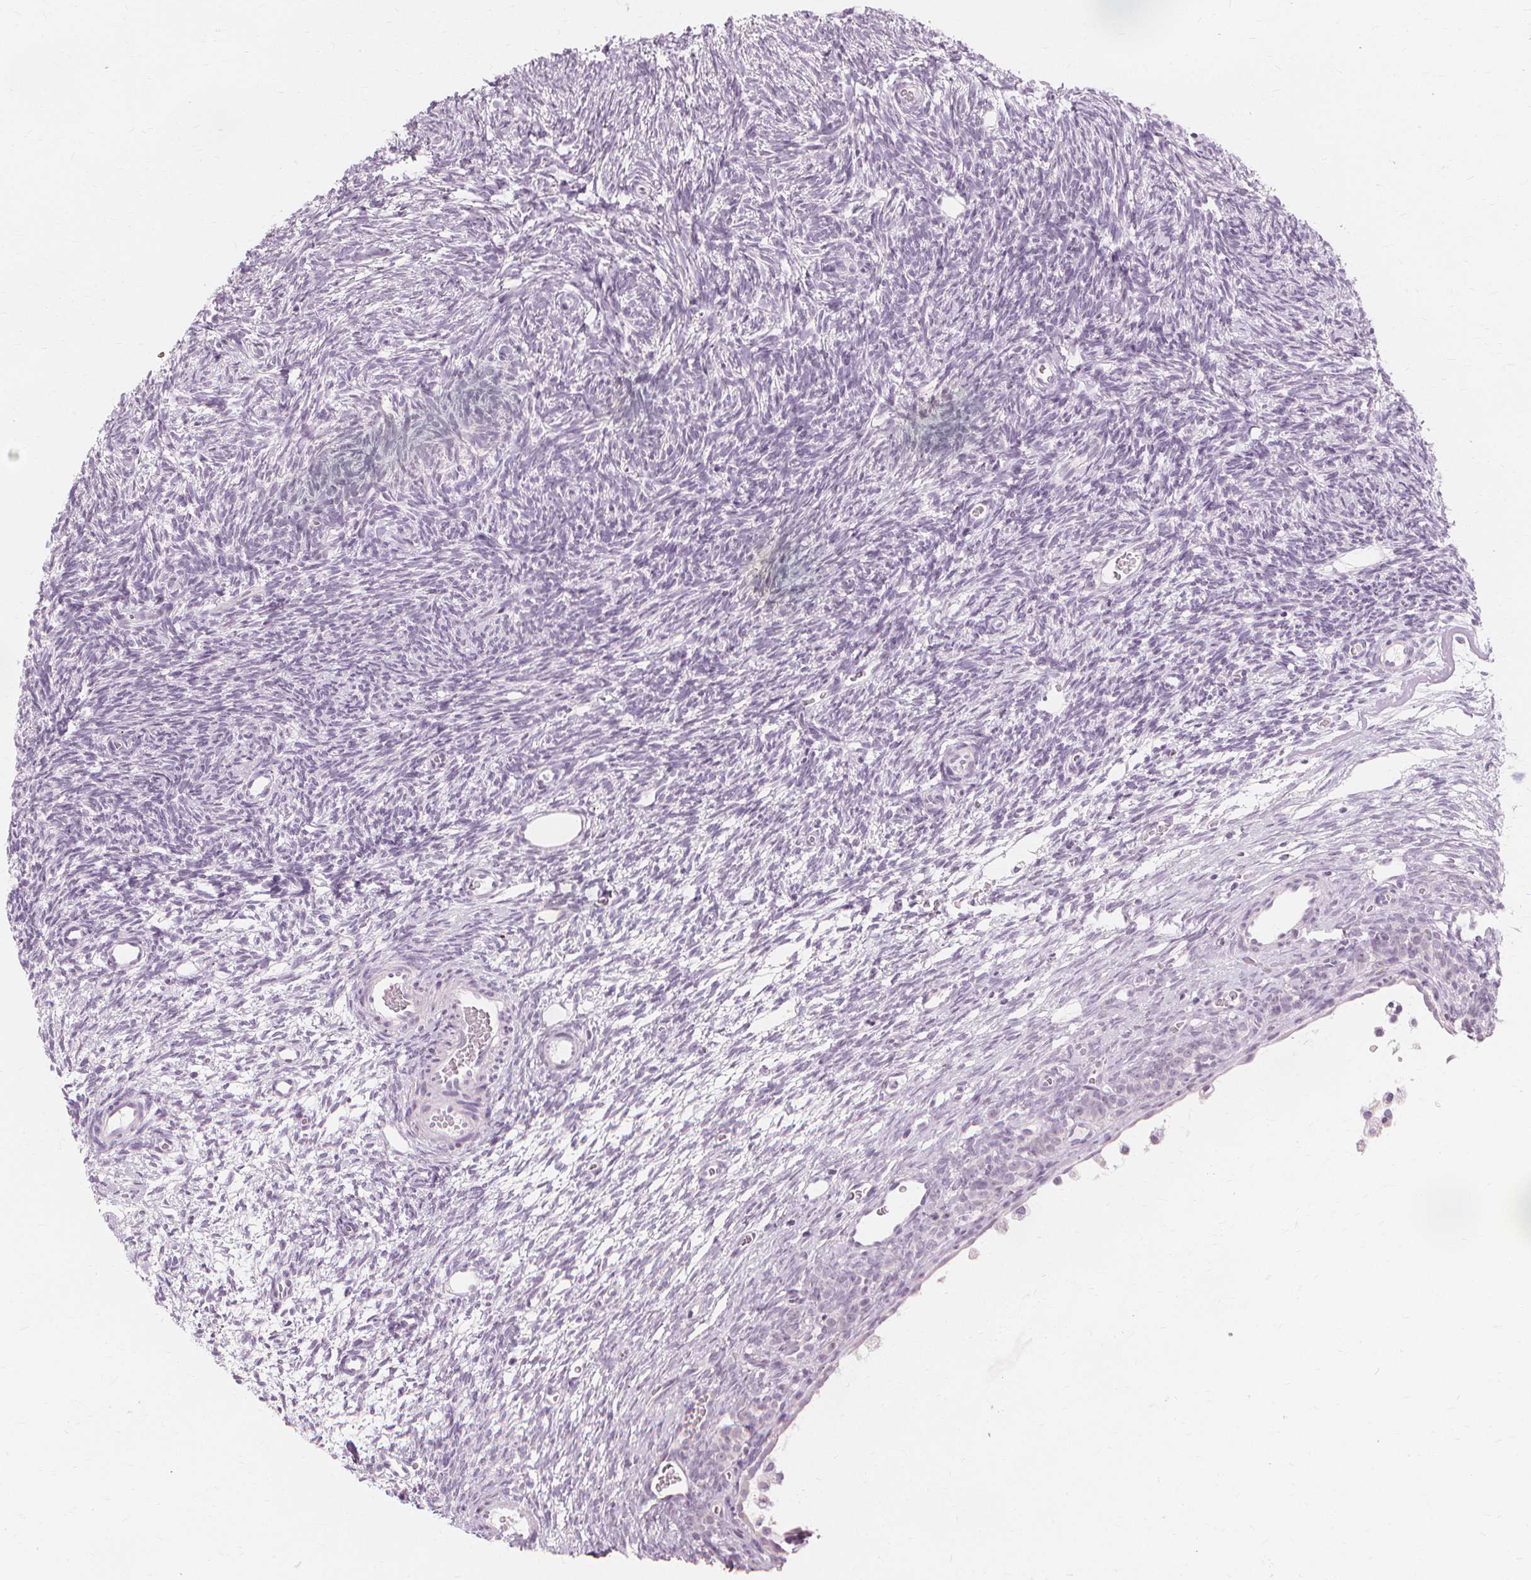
{"staining": {"intensity": "weak", "quantity": ">75%", "location": "cytoplasmic/membranous"}, "tissue": "ovary", "cell_type": "Follicle cells", "image_type": "normal", "snomed": [{"axis": "morphology", "description": "Normal tissue, NOS"}, {"axis": "topography", "description": "Ovary"}], "caption": "Protein expression by immunohistochemistry (IHC) reveals weak cytoplasmic/membranous expression in about >75% of follicle cells in normal ovary. (Stains: DAB (3,3'-diaminobenzidine) in brown, nuclei in blue, Microscopy: brightfield microscopy at high magnification).", "gene": "MUC12", "patient": {"sex": "female", "age": 34}}